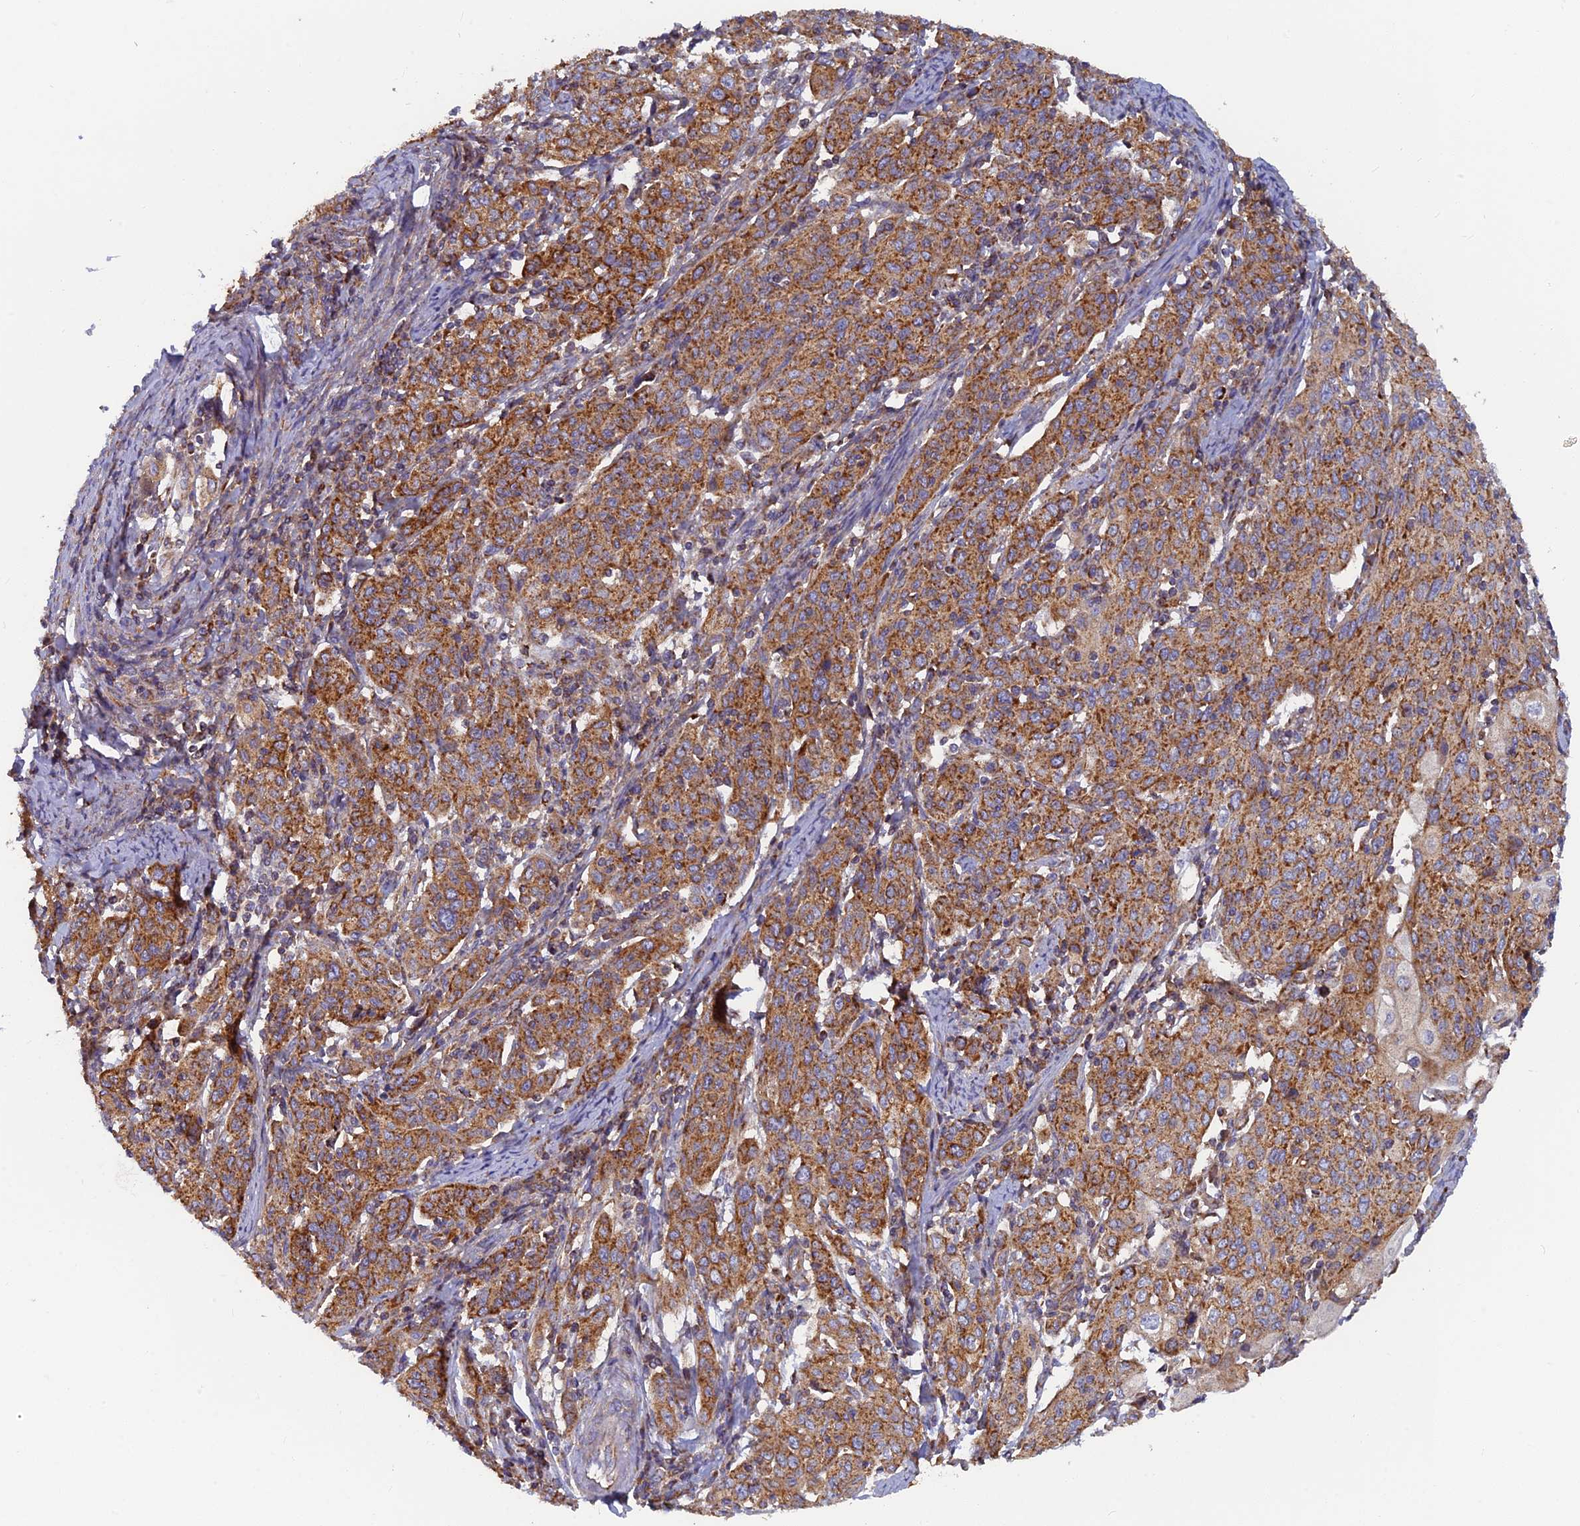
{"staining": {"intensity": "moderate", "quantity": ">75%", "location": "cytoplasmic/membranous"}, "tissue": "cervical cancer", "cell_type": "Tumor cells", "image_type": "cancer", "snomed": [{"axis": "morphology", "description": "Squamous cell carcinoma, NOS"}, {"axis": "topography", "description": "Cervix"}], "caption": "Cervical squamous cell carcinoma stained for a protein (brown) demonstrates moderate cytoplasmic/membranous positive staining in approximately >75% of tumor cells.", "gene": "MRPS9", "patient": {"sex": "female", "age": 67}}